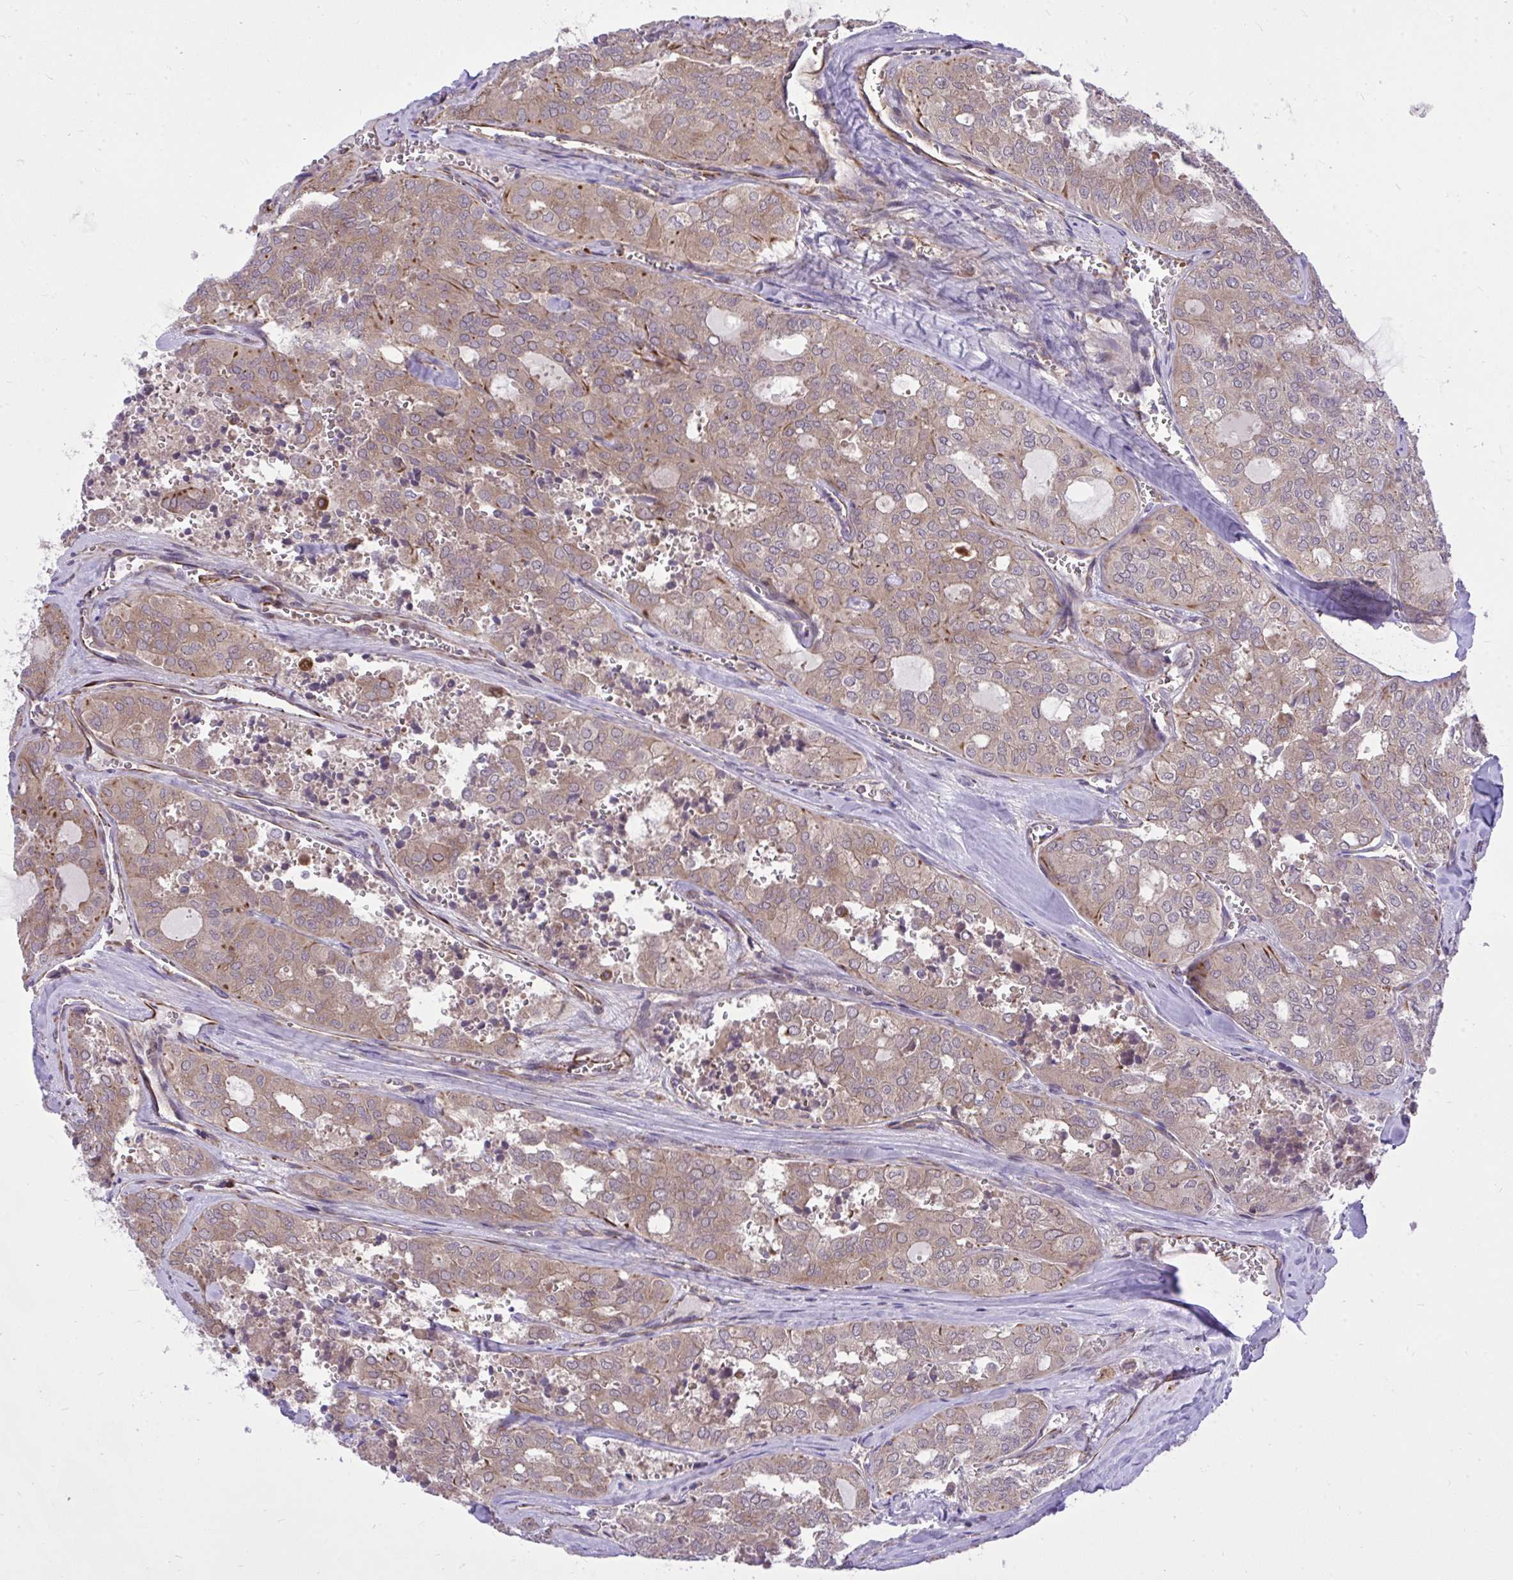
{"staining": {"intensity": "weak", "quantity": ">75%", "location": "cytoplasmic/membranous"}, "tissue": "thyroid cancer", "cell_type": "Tumor cells", "image_type": "cancer", "snomed": [{"axis": "morphology", "description": "Follicular adenoma carcinoma, NOS"}, {"axis": "topography", "description": "Thyroid gland"}], "caption": "Immunohistochemical staining of follicular adenoma carcinoma (thyroid) shows low levels of weak cytoplasmic/membranous protein staining in about >75% of tumor cells. The staining was performed using DAB (3,3'-diaminobenzidine) to visualize the protein expression in brown, while the nuclei were stained in blue with hematoxylin (Magnification: 20x).", "gene": "PAIP2", "patient": {"sex": "male", "age": 75}}